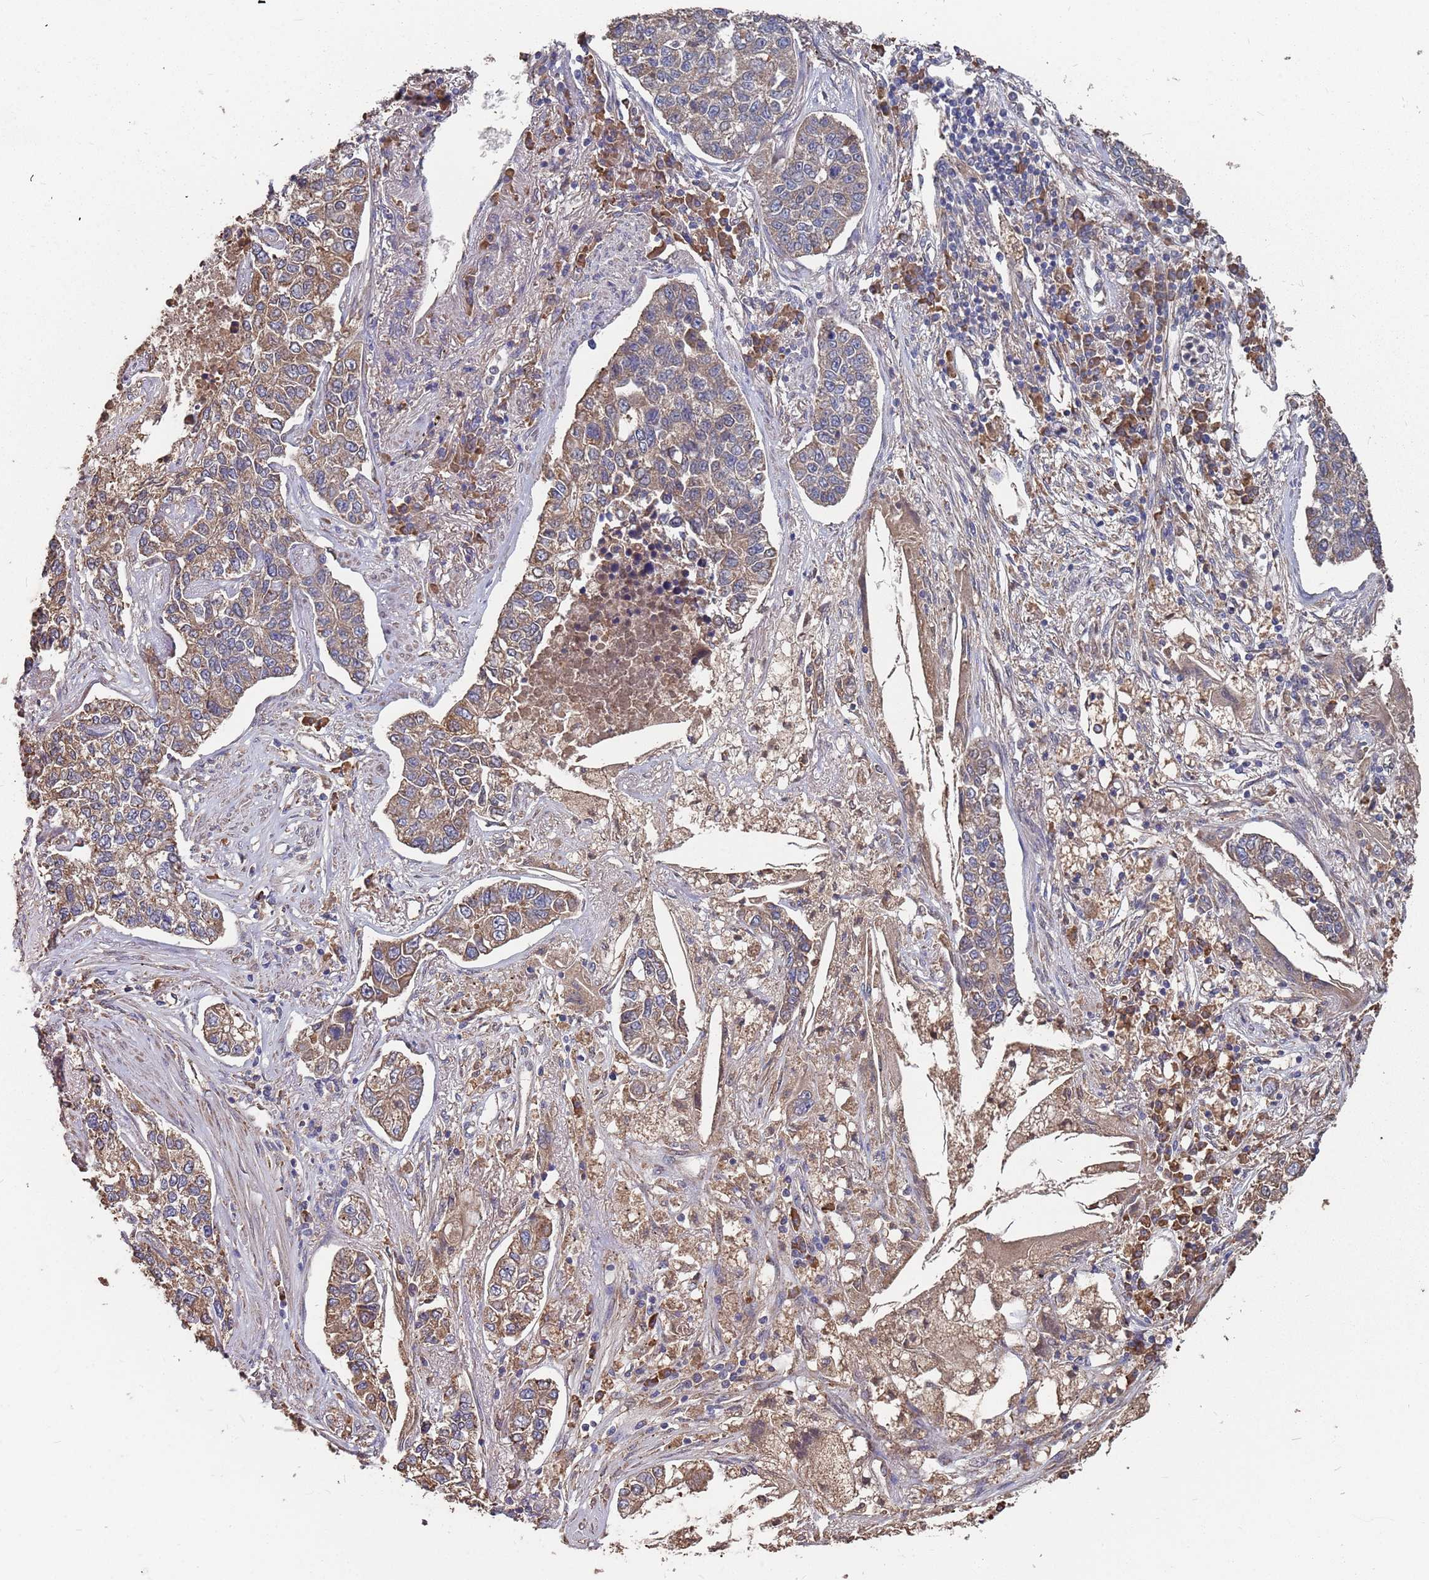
{"staining": {"intensity": "moderate", "quantity": "25%-75%", "location": "cytoplasmic/membranous"}, "tissue": "lung cancer", "cell_type": "Tumor cells", "image_type": "cancer", "snomed": [{"axis": "morphology", "description": "Adenocarcinoma, NOS"}, {"axis": "topography", "description": "Lung"}], "caption": "A brown stain highlights moderate cytoplasmic/membranous staining of a protein in lung cancer (adenocarcinoma) tumor cells. (IHC, brightfield microscopy, high magnification).", "gene": "ATG5", "patient": {"sex": "male", "age": 49}}